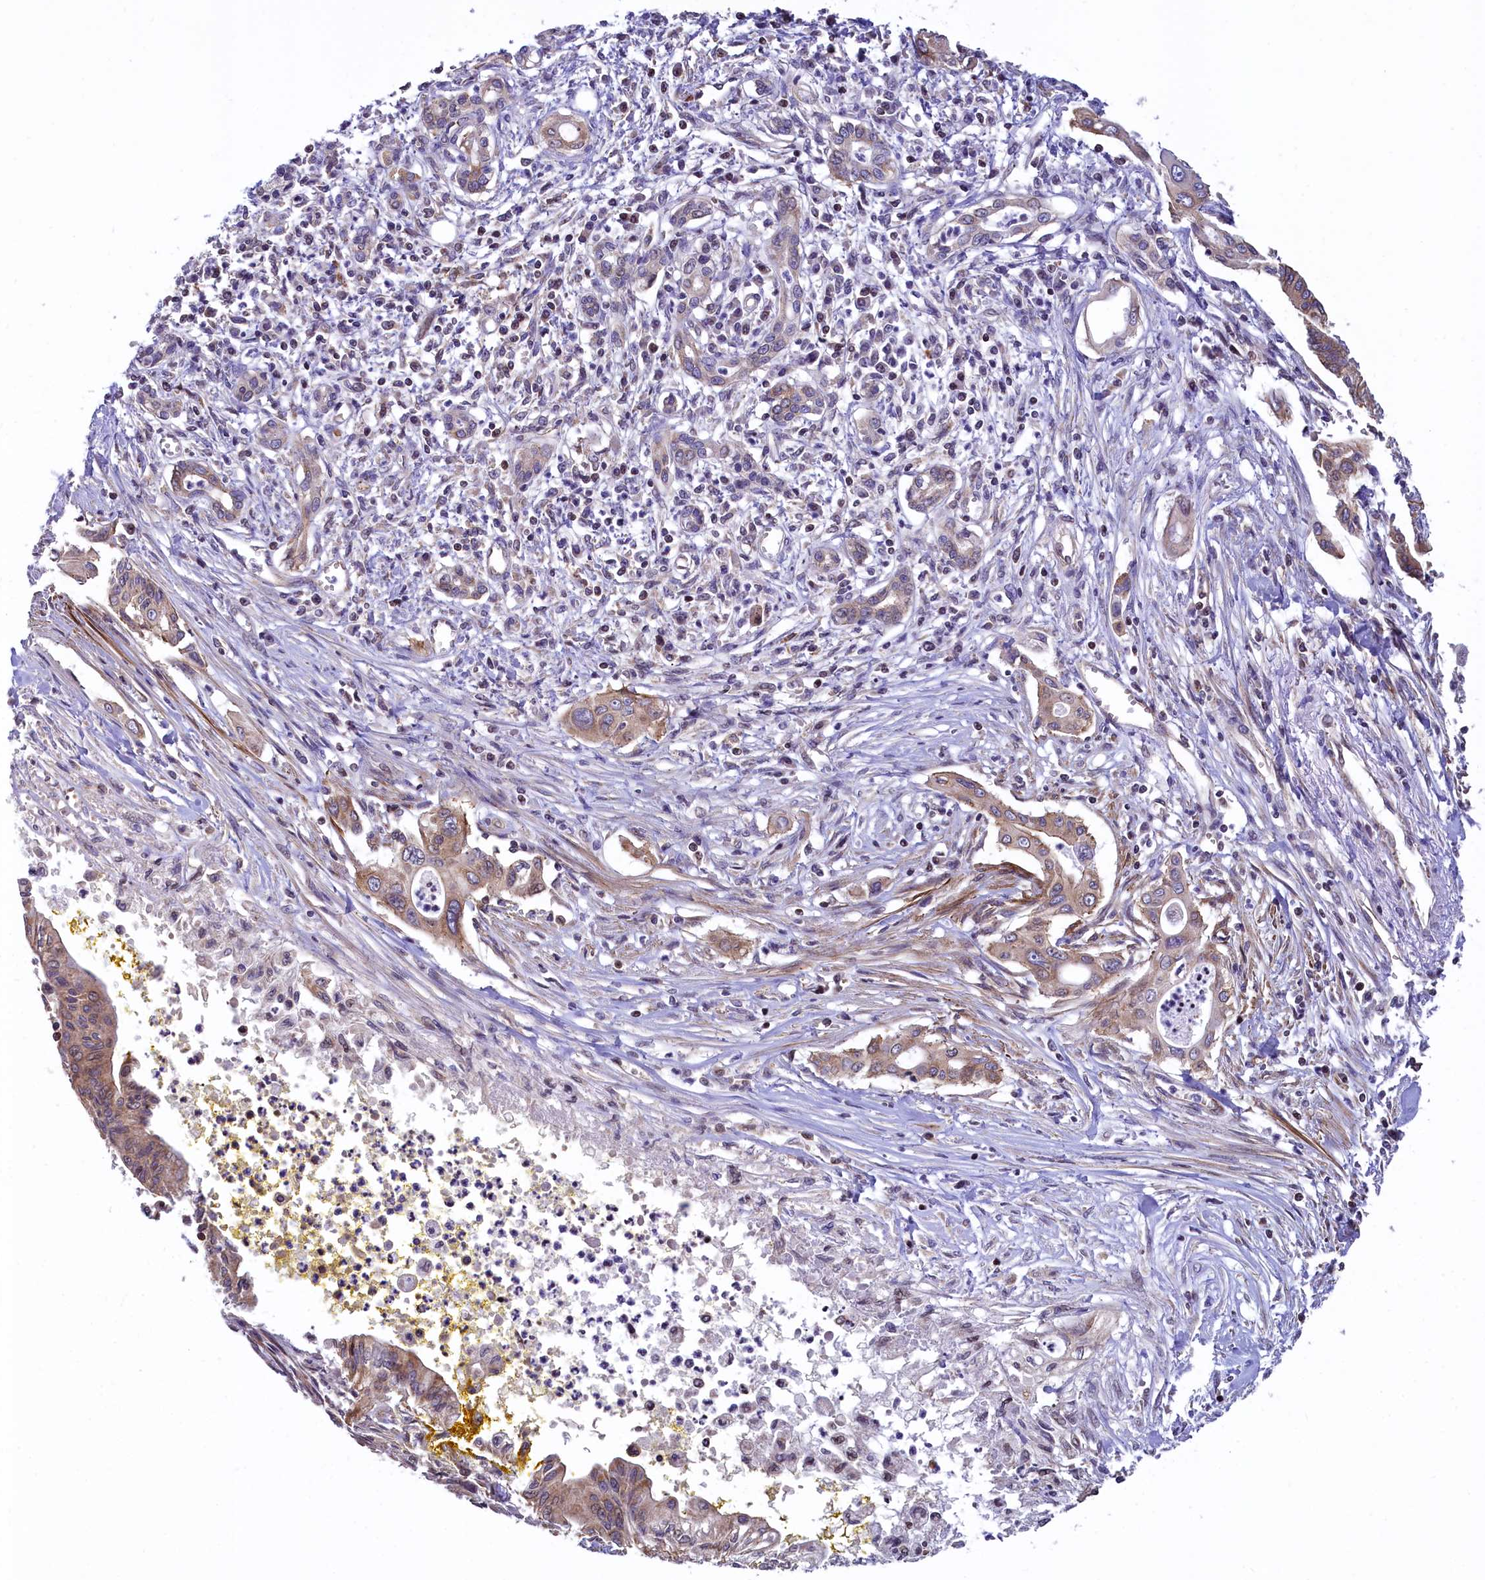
{"staining": {"intensity": "moderate", "quantity": ">75%", "location": "cytoplasmic/membranous"}, "tissue": "pancreatic cancer", "cell_type": "Tumor cells", "image_type": "cancer", "snomed": [{"axis": "morphology", "description": "Adenocarcinoma, NOS"}, {"axis": "topography", "description": "Pancreas"}], "caption": "Protein analysis of pancreatic cancer (adenocarcinoma) tissue demonstrates moderate cytoplasmic/membranous expression in about >75% of tumor cells. (DAB (3,3'-diaminobenzidine) IHC, brown staining for protein, blue staining for nuclei).", "gene": "ZNF2", "patient": {"sex": "male", "age": 58}}